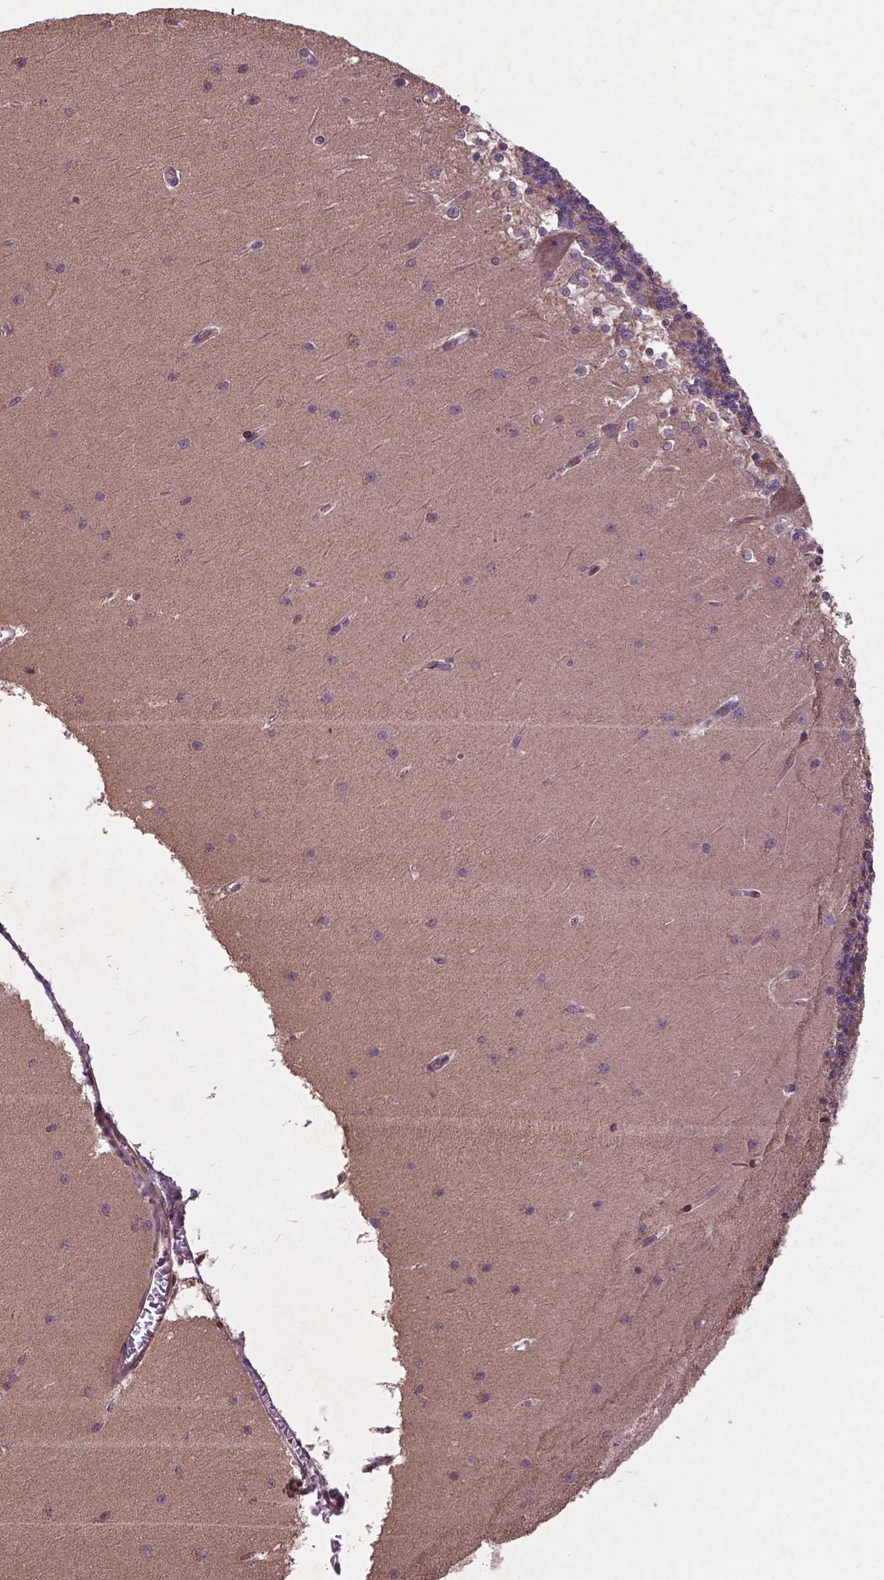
{"staining": {"intensity": "negative", "quantity": "none", "location": "none"}, "tissue": "cerebellum", "cell_type": "Cells in granular layer", "image_type": "normal", "snomed": [{"axis": "morphology", "description": "Normal tissue, NOS"}, {"axis": "topography", "description": "Cerebellum"}], "caption": "Immunohistochemistry (IHC) of unremarkable human cerebellum exhibits no expression in cells in granular layer. (IHC, brightfield microscopy, high magnification).", "gene": "AP1S3", "patient": {"sex": "female", "age": 19}}